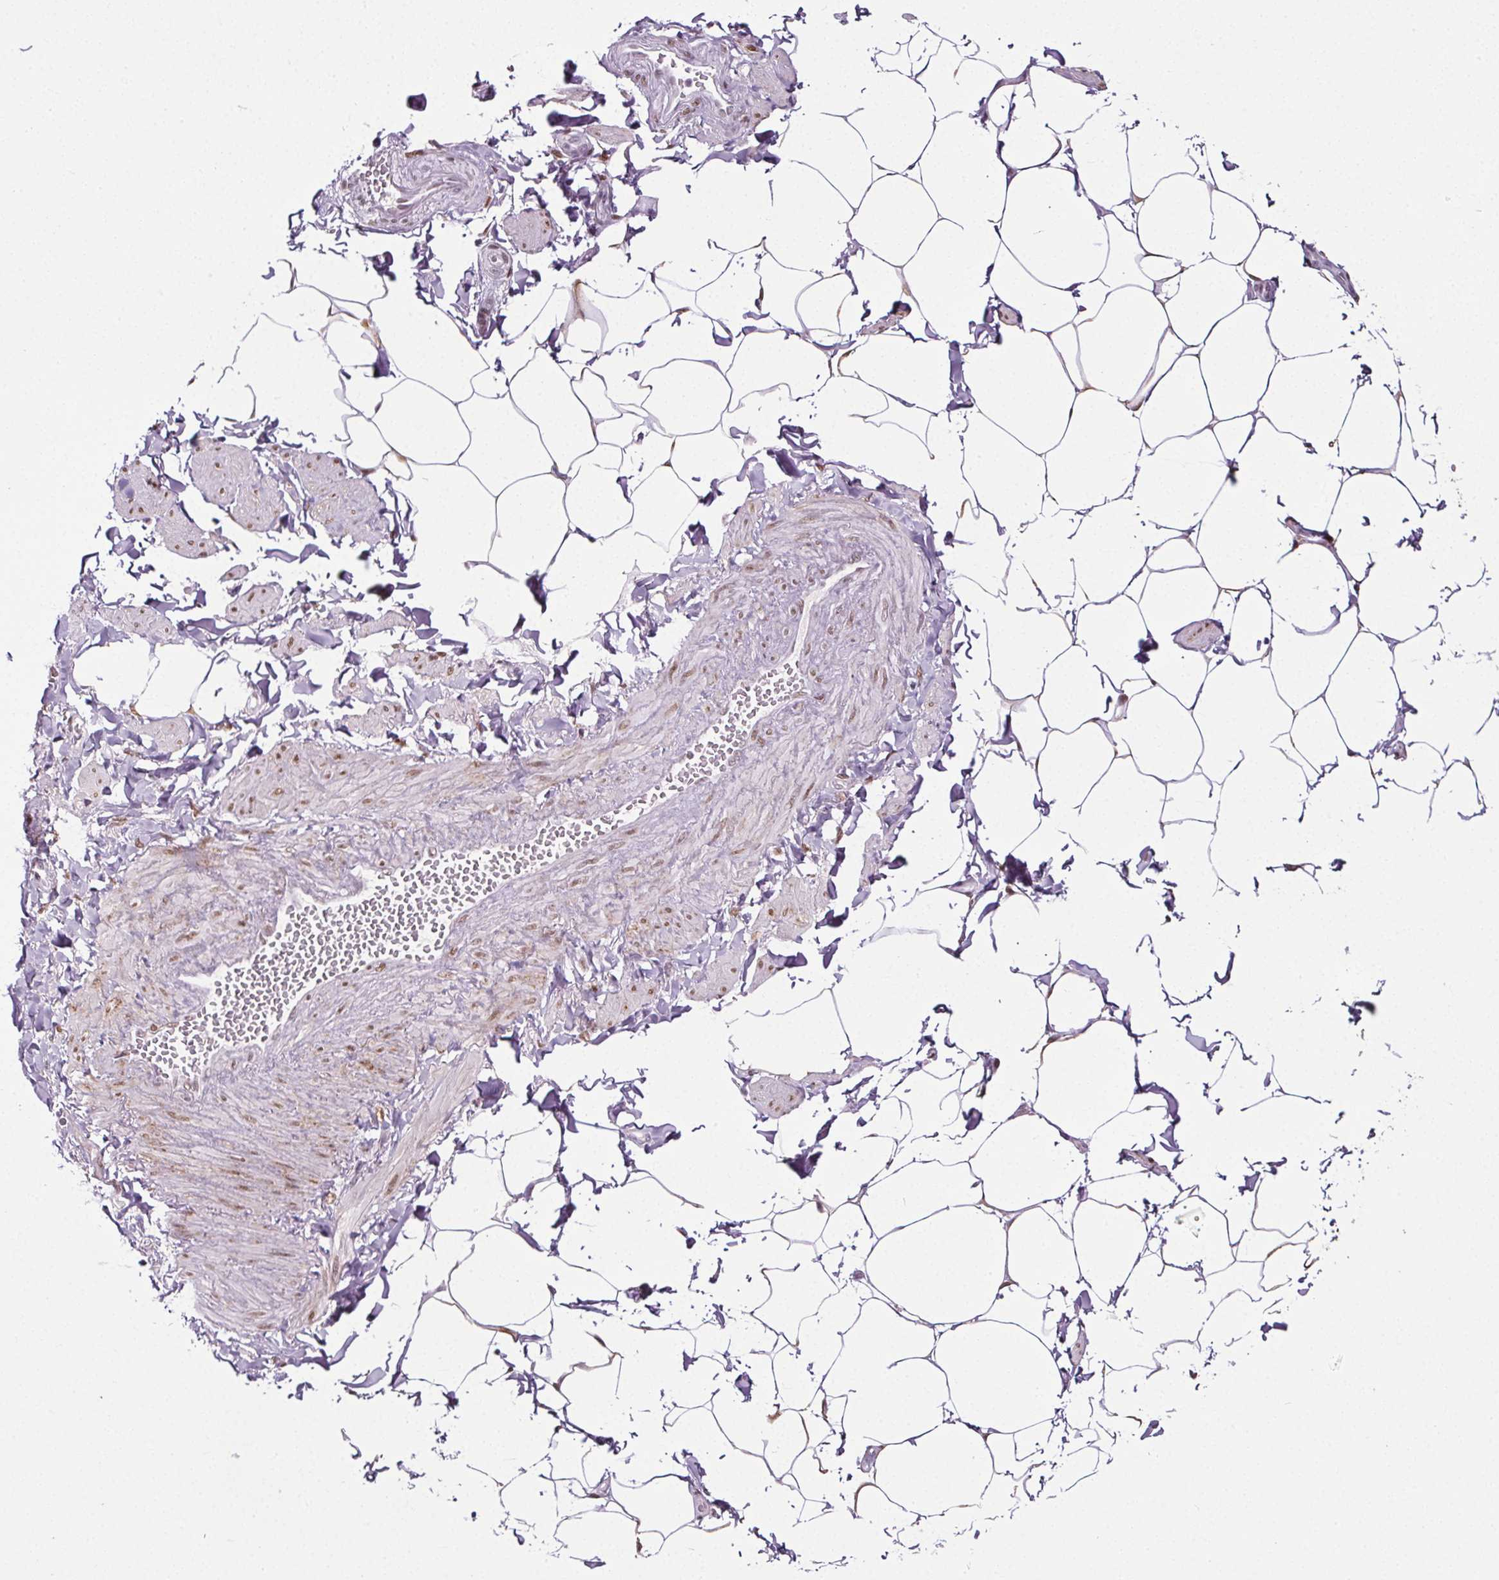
{"staining": {"intensity": "negative", "quantity": "none", "location": "none"}, "tissue": "adipose tissue", "cell_type": "Adipocytes", "image_type": "normal", "snomed": [{"axis": "morphology", "description": "Normal tissue, NOS"}, {"axis": "topography", "description": "Epididymis"}, {"axis": "topography", "description": "Peripheral nerve tissue"}], "caption": "A photomicrograph of adipose tissue stained for a protein shows no brown staining in adipocytes. Nuclei are stained in blue.", "gene": "GP6", "patient": {"sex": "male", "age": 32}}